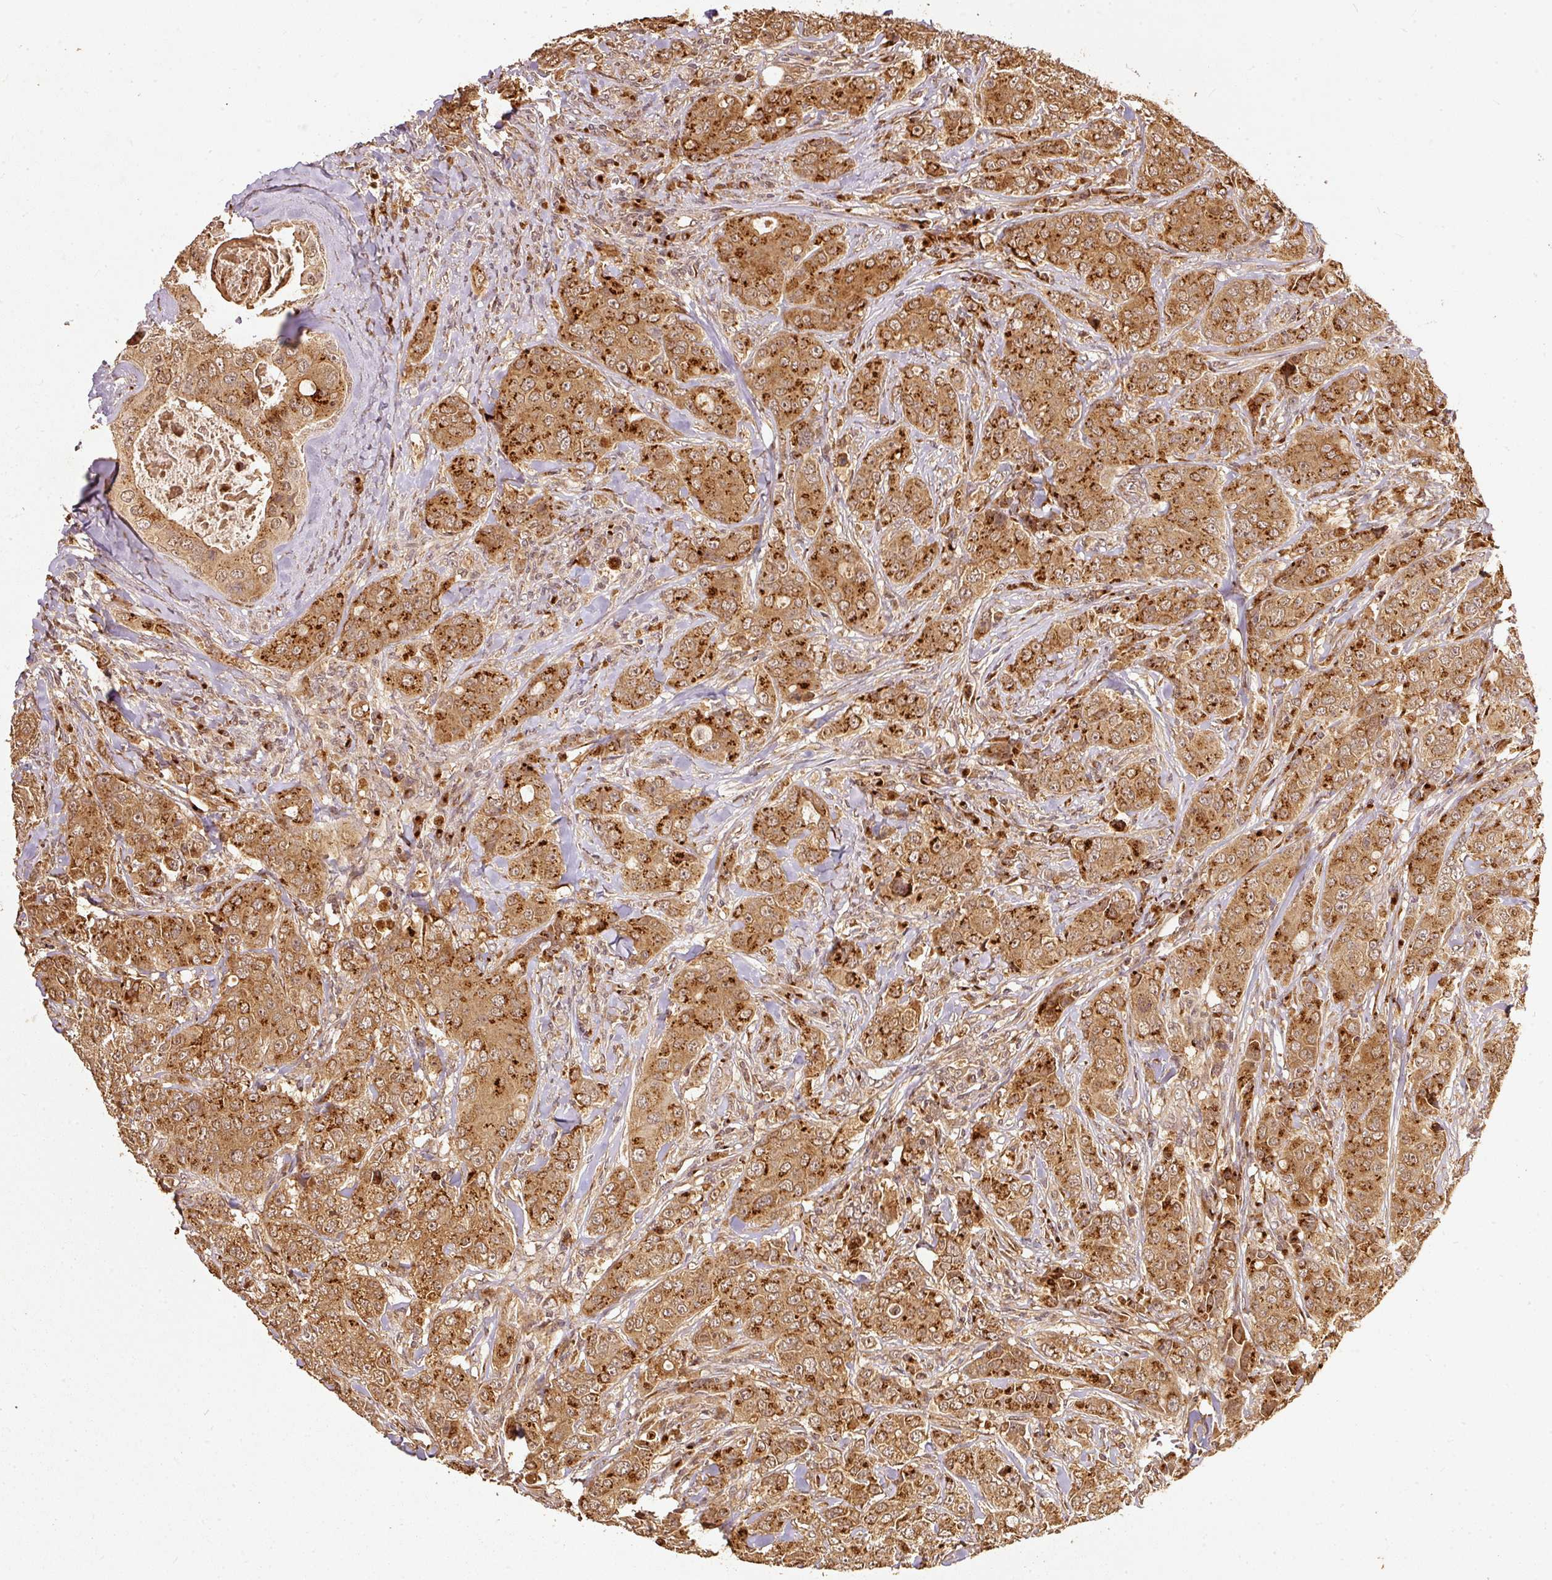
{"staining": {"intensity": "strong", "quantity": ">75%", "location": "cytoplasmic/membranous"}, "tissue": "breast cancer", "cell_type": "Tumor cells", "image_type": "cancer", "snomed": [{"axis": "morphology", "description": "Duct carcinoma"}, {"axis": "topography", "description": "Breast"}], "caption": "This histopathology image shows IHC staining of breast intraductal carcinoma, with high strong cytoplasmic/membranous positivity in approximately >75% of tumor cells.", "gene": "FUT8", "patient": {"sex": "female", "age": 43}}